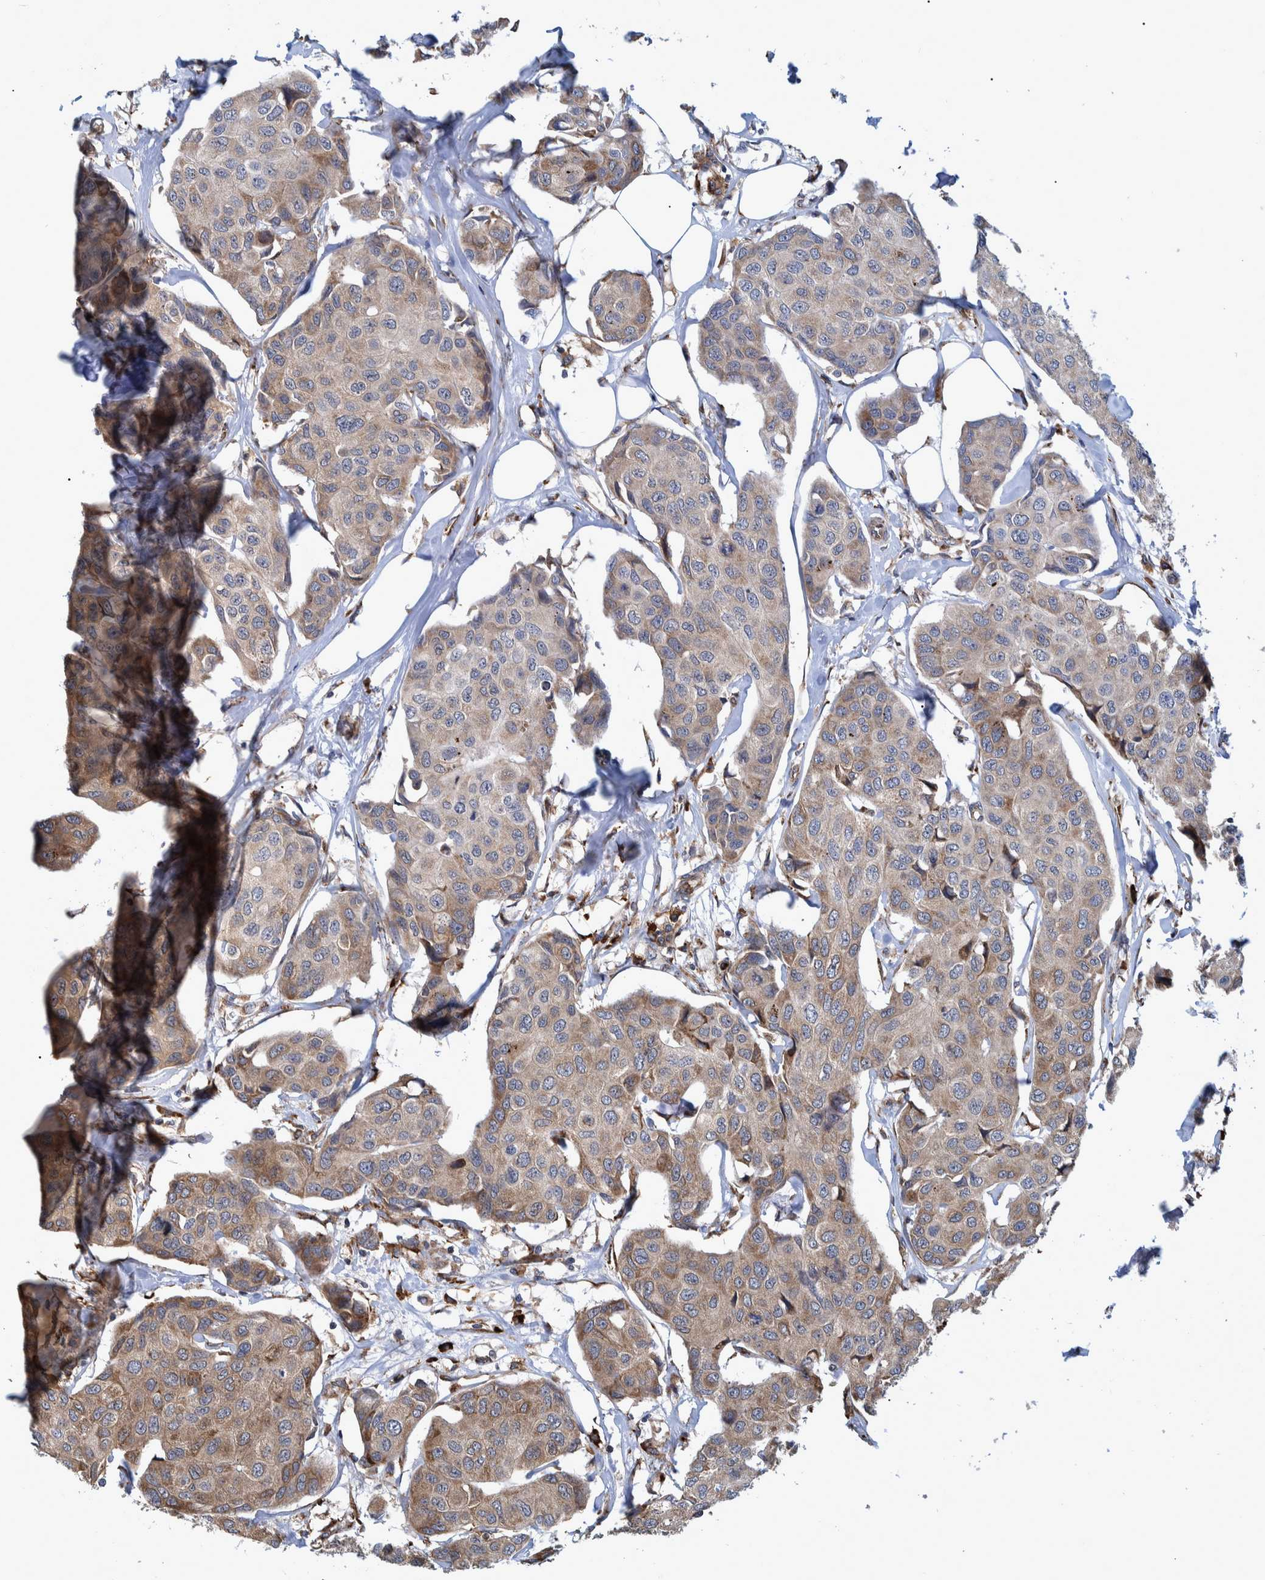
{"staining": {"intensity": "moderate", "quantity": ">75%", "location": "cytoplasmic/membranous"}, "tissue": "breast cancer", "cell_type": "Tumor cells", "image_type": "cancer", "snomed": [{"axis": "morphology", "description": "Duct carcinoma"}, {"axis": "topography", "description": "Breast"}], "caption": "DAB immunohistochemical staining of human breast cancer displays moderate cytoplasmic/membranous protein staining in approximately >75% of tumor cells.", "gene": "SPAG5", "patient": {"sex": "female", "age": 80}}